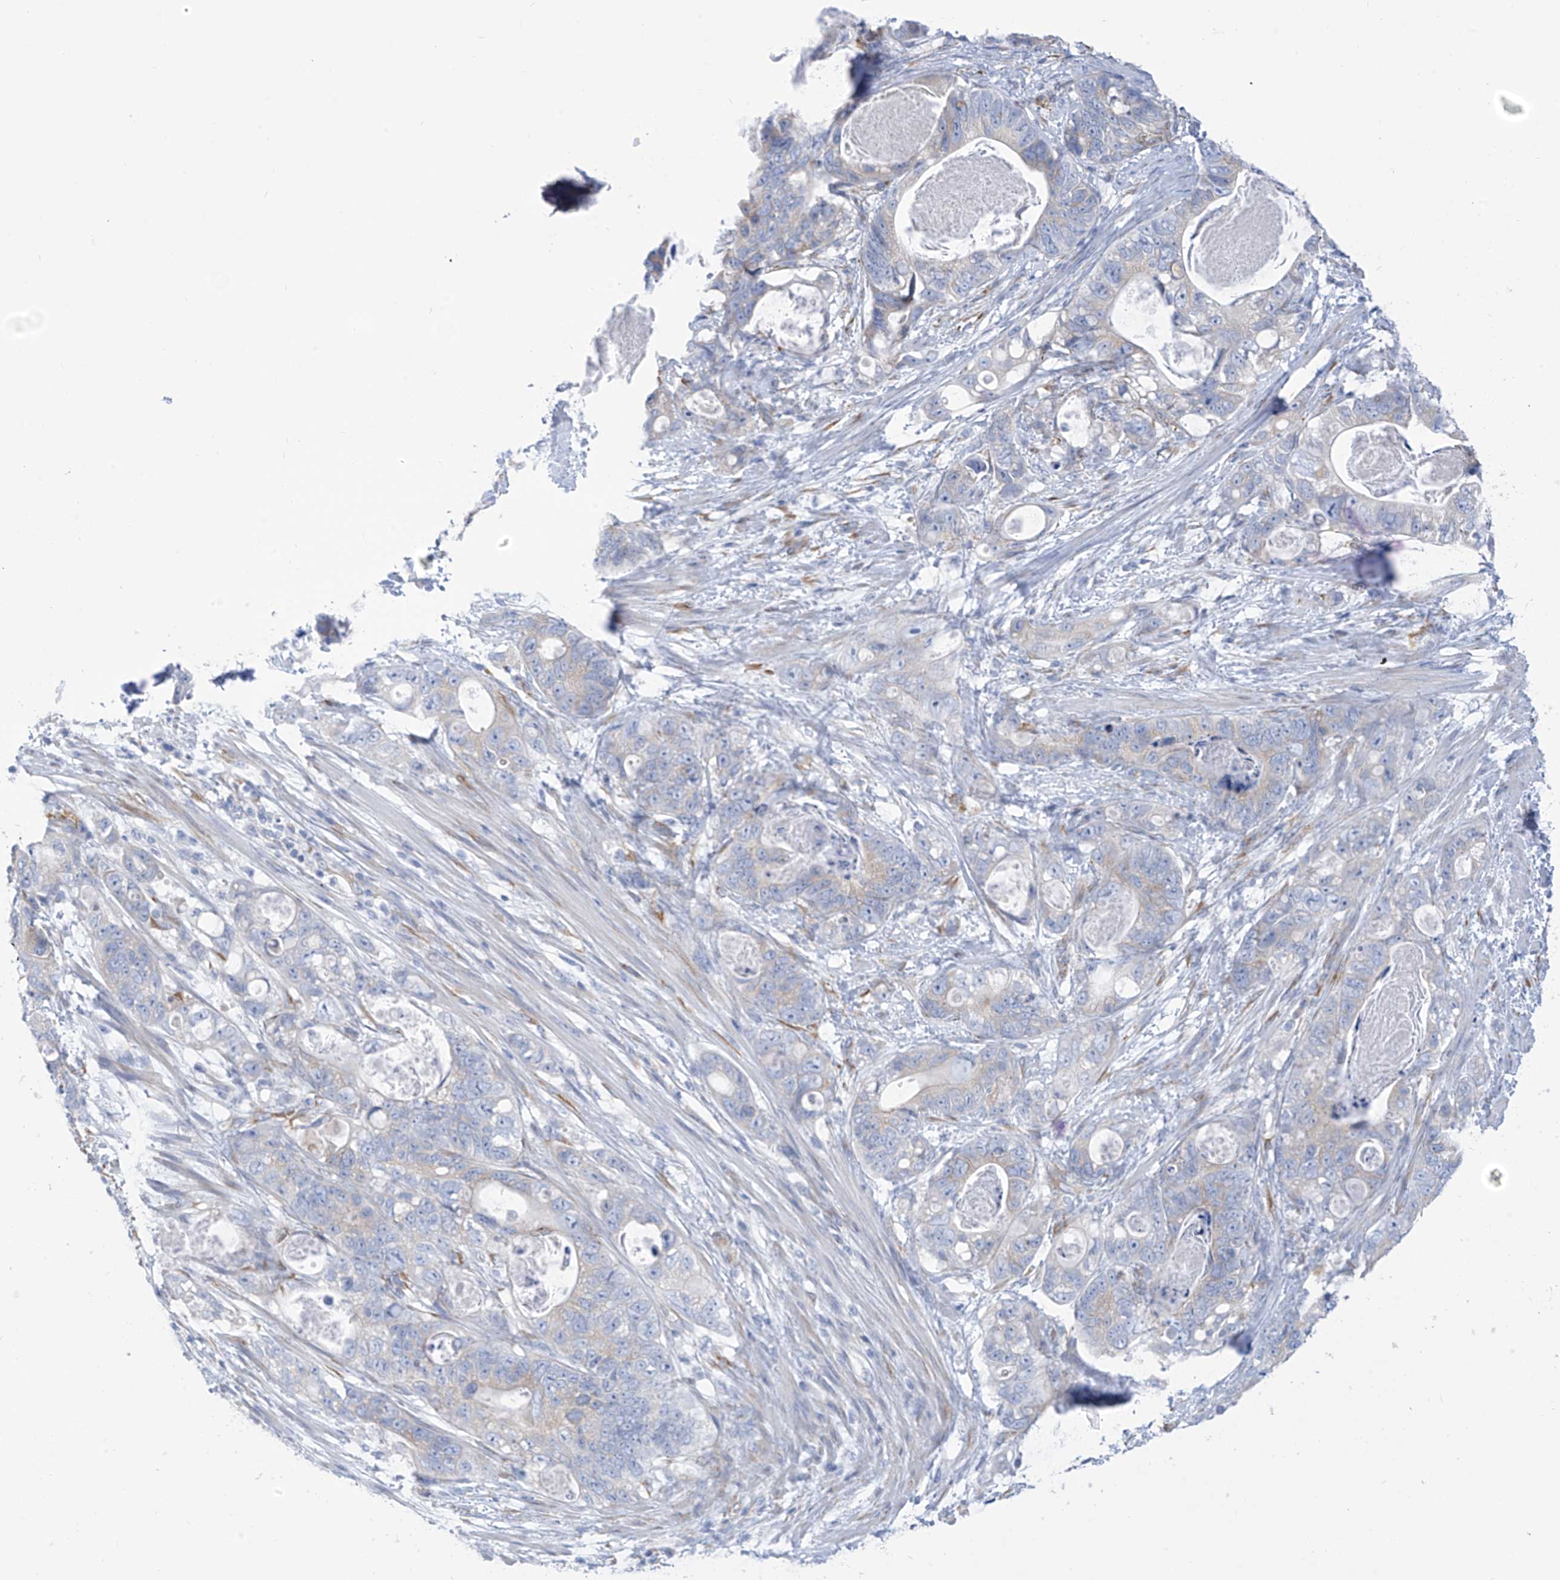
{"staining": {"intensity": "negative", "quantity": "none", "location": "none"}, "tissue": "stomach cancer", "cell_type": "Tumor cells", "image_type": "cancer", "snomed": [{"axis": "morphology", "description": "Normal tissue, NOS"}, {"axis": "morphology", "description": "Adenocarcinoma, NOS"}, {"axis": "topography", "description": "Stomach"}], "caption": "Tumor cells are negative for brown protein staining in stomach cancer (adenocarcinoma).", "gene": "RCN2", "patient": {"sex": "female", "age": 89}}